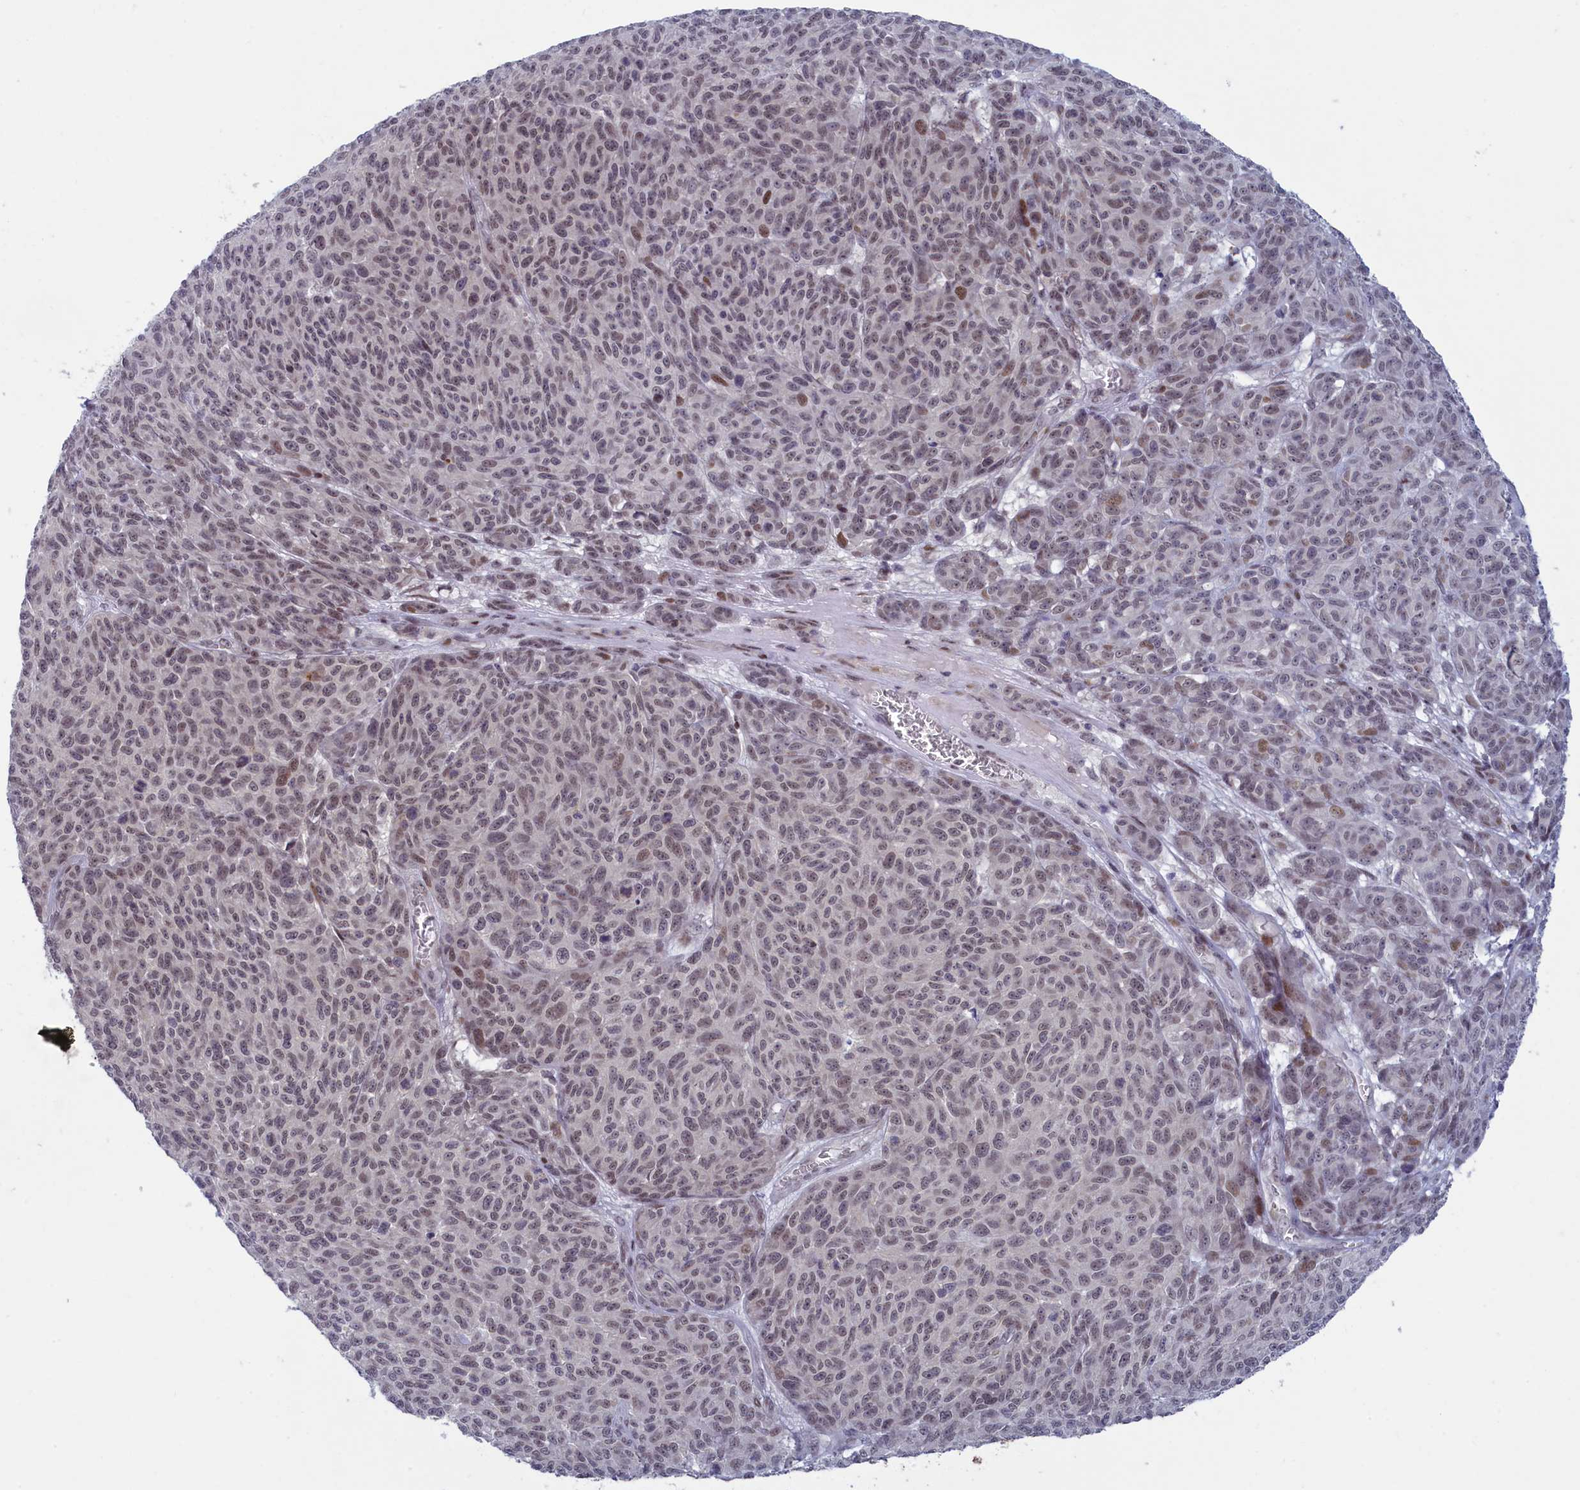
{"staining": {"intensity": "moderate", "quantity": "<25%", "location": "nuclear"}, "tissue": "melanoma", "cell_type": "Tumor cells", "image_type": "cancer", "snomed": [{"axis": "morphology", "description": "Malignant melanoma, NOS"}, {"axis": "topography", "description": "Skin"}], "caption": "A brown stain labels moderate nuclear expression of a protein in human melanoma tumor cells. (DAB IHC, brown staining for protein, blue staining for nuclei).", "gene": "ATF7IP2", "patient": {"sex": "male", "age": 49}}